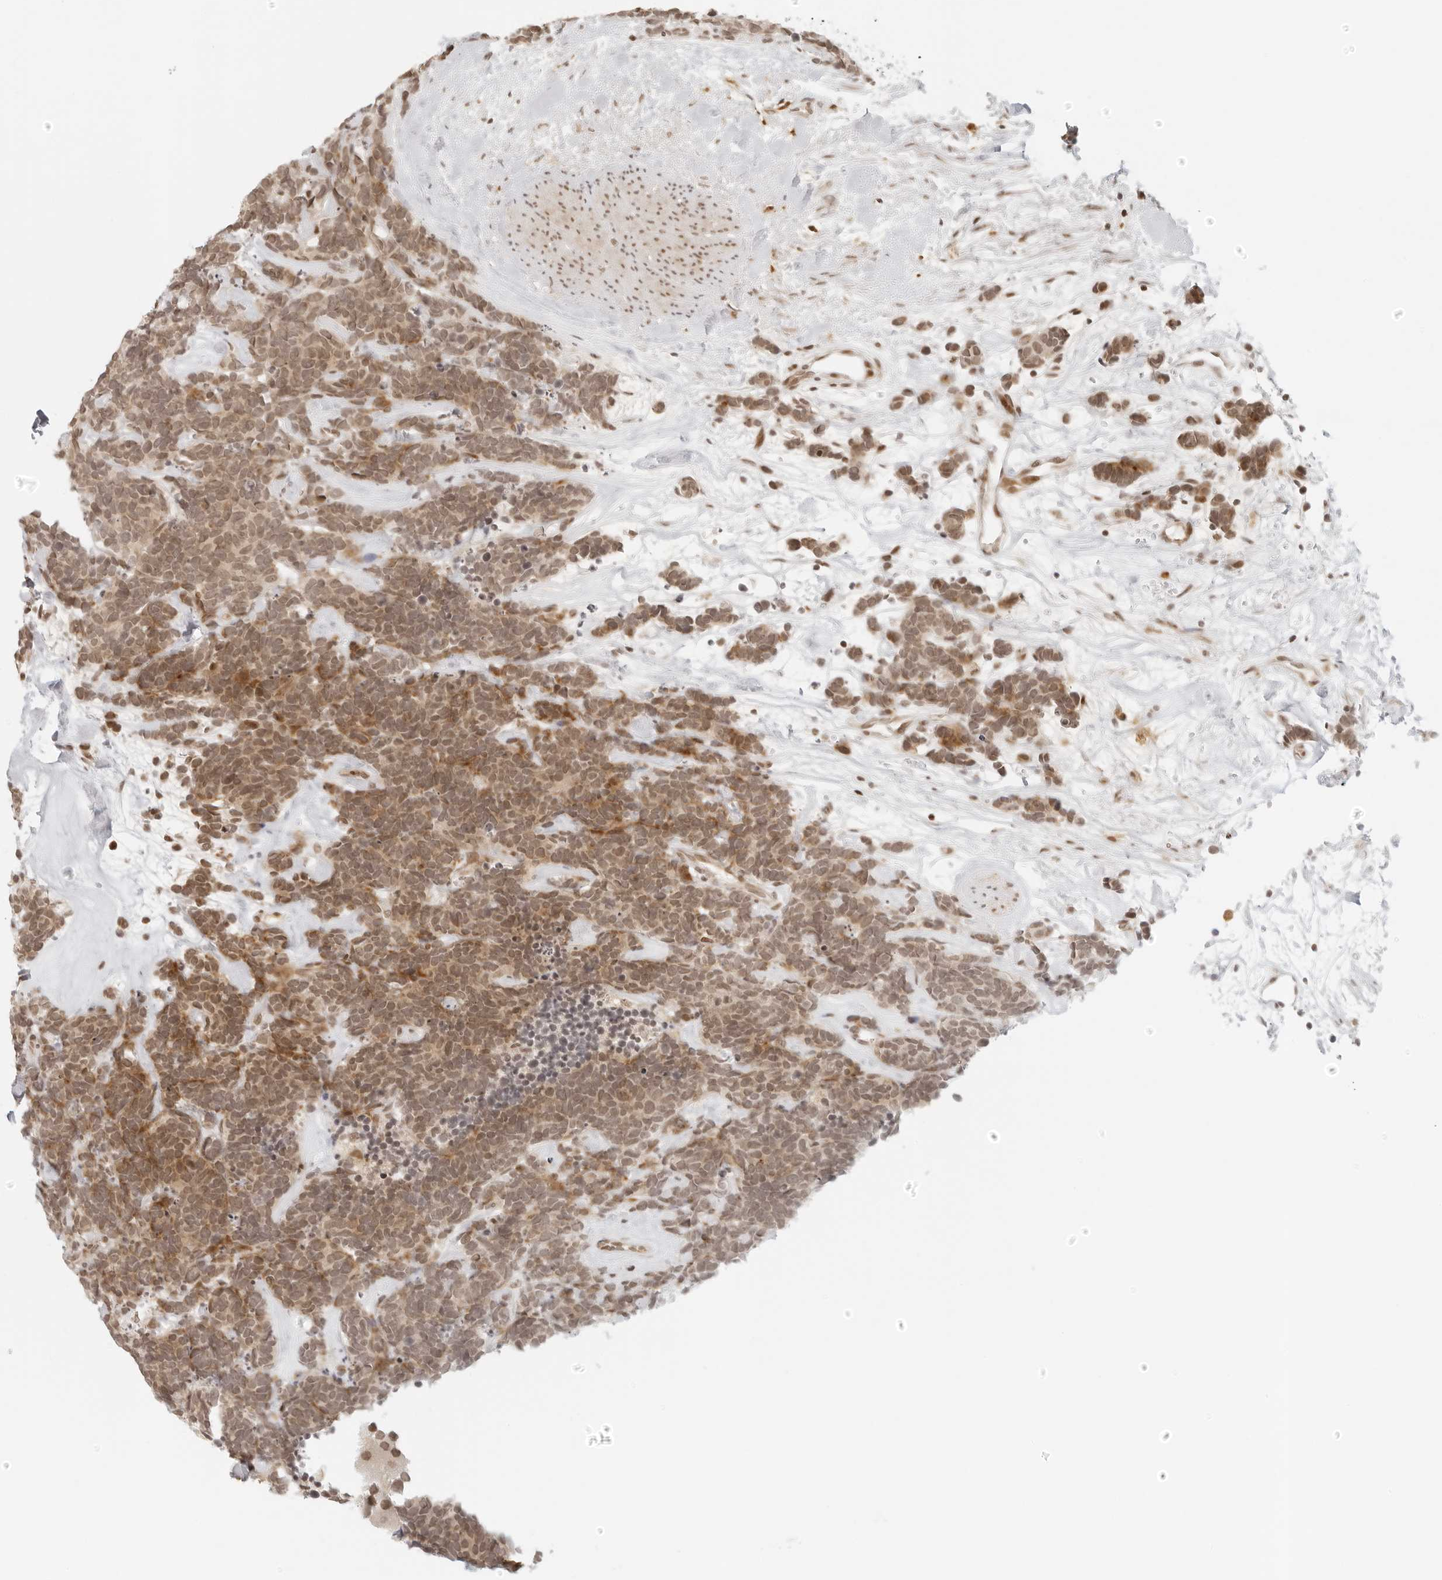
{"staining": {"intensity": "moderate", "quantity": ">75%", "location": "cytoplasmic/membranous,nuclear"}, "tissue": "carcinoid", "cell_type": "Tumor cells", "image_type": "cancer", "snomed": [{"axis": "morphology", "description": "Carcinoma, NOS"}, {"axis": "morphology", "description": "Carcinoid, malignant, NOS"}, {"axis": "topography", "description": "Urinary bladder"}], "caption": "Protein positivity by IHC reveals moderate cytoplasmic/membranous and nuclear expression in approximately >75% of tumor cells in malignant carcinoid.", "gene": "ZNF407", "patient": {"sex": "male", "age": 57}}